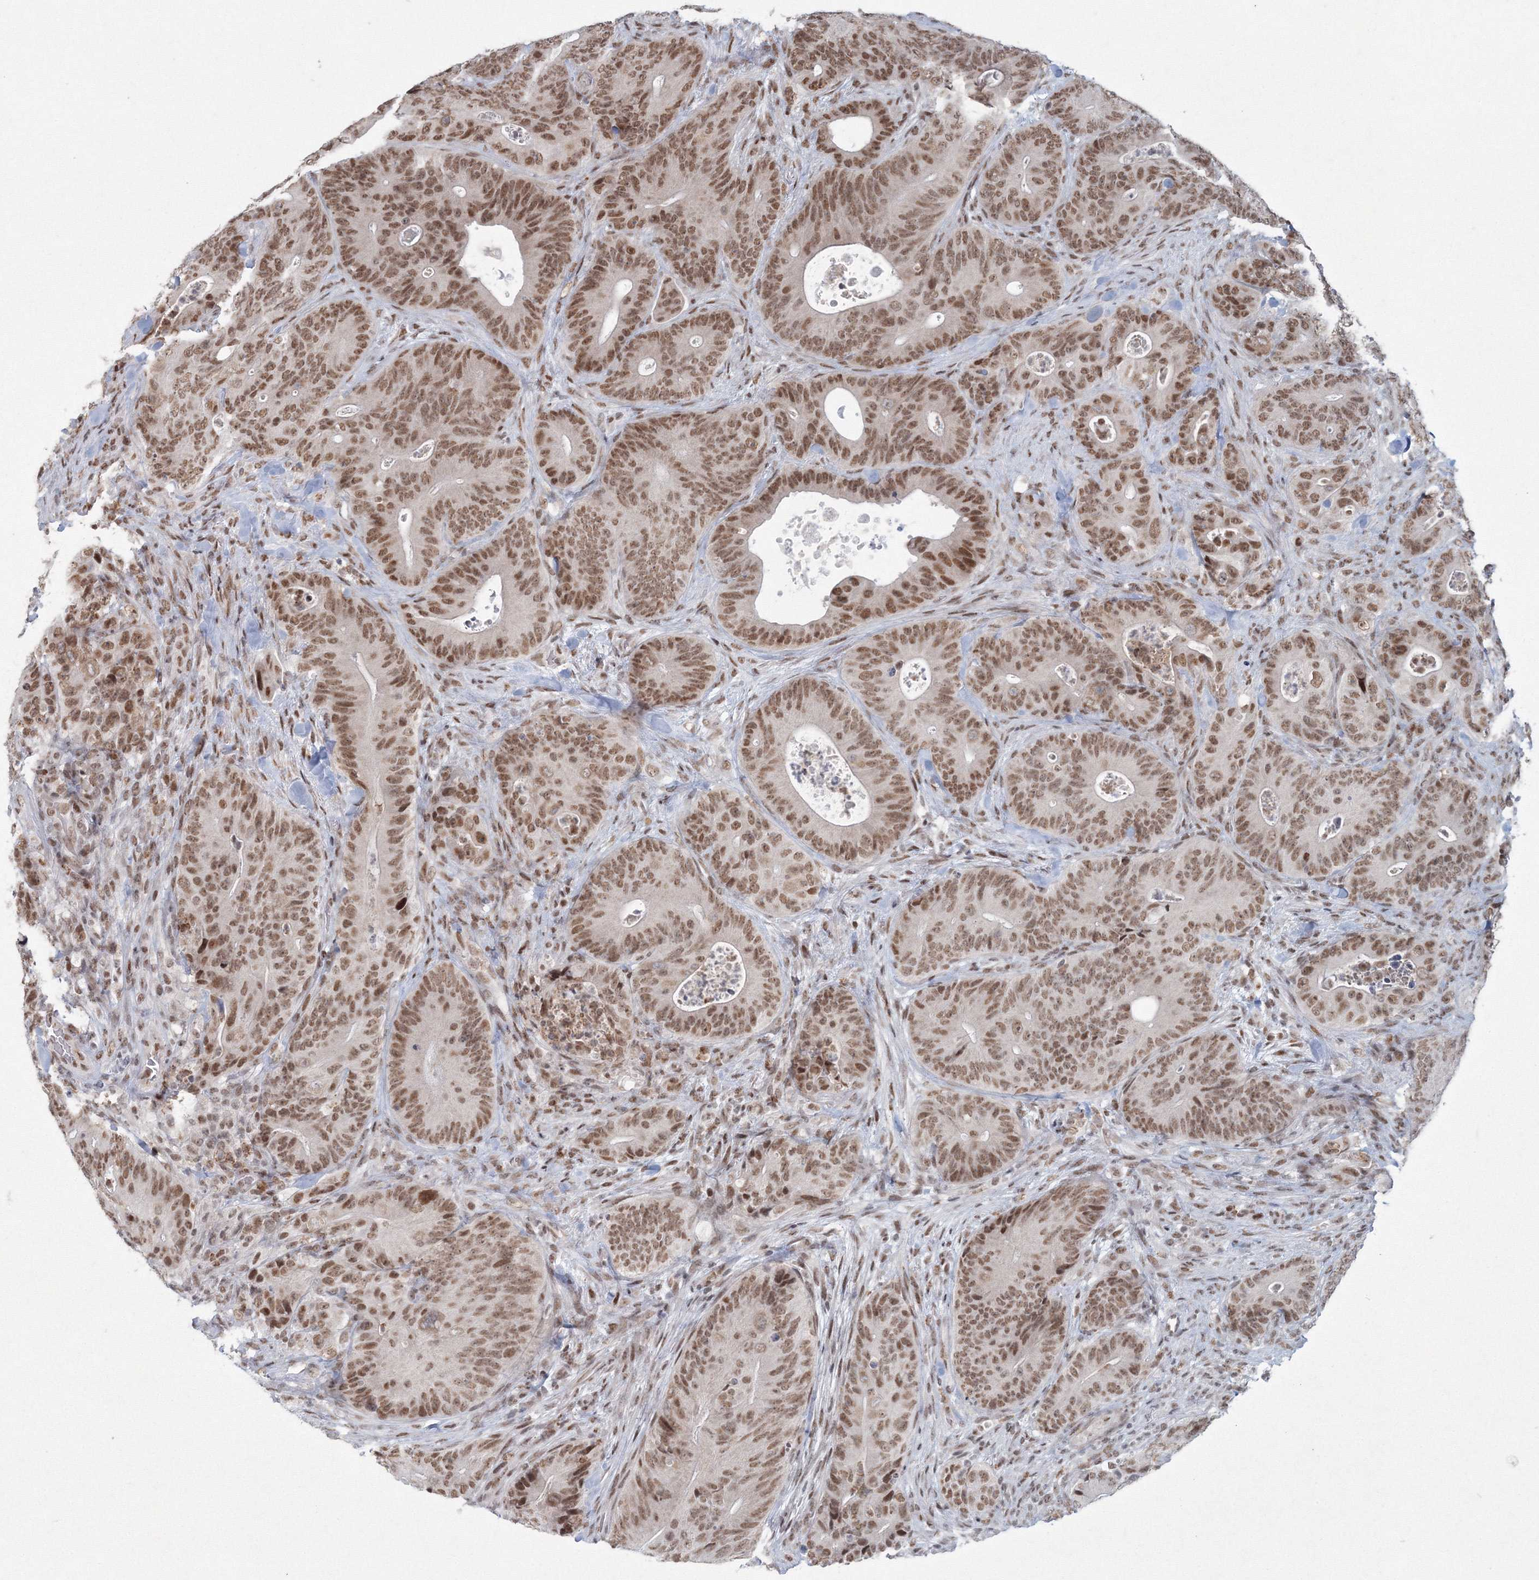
{"staining": {"intensity": "moderate", "quantity": ">75%", "location": "nuclear"}, "tissue": "colorectal cancer", "cell_type": "Tumor cells", "image_type": "cancer", "snomed": [{"axis": "morphology", "description": "Normal tissue, NOS"}, {"axis": "topography", "description": "Colon"}], "caption": "This histopathology image displays immunohistochemistry (IHC) staining of colorectal cancer, with medium moderate nuclear expression in approximately >75% of tumor cells.", "gene": "C3orf33", "patient": {"sex": "female", "age": 82}}